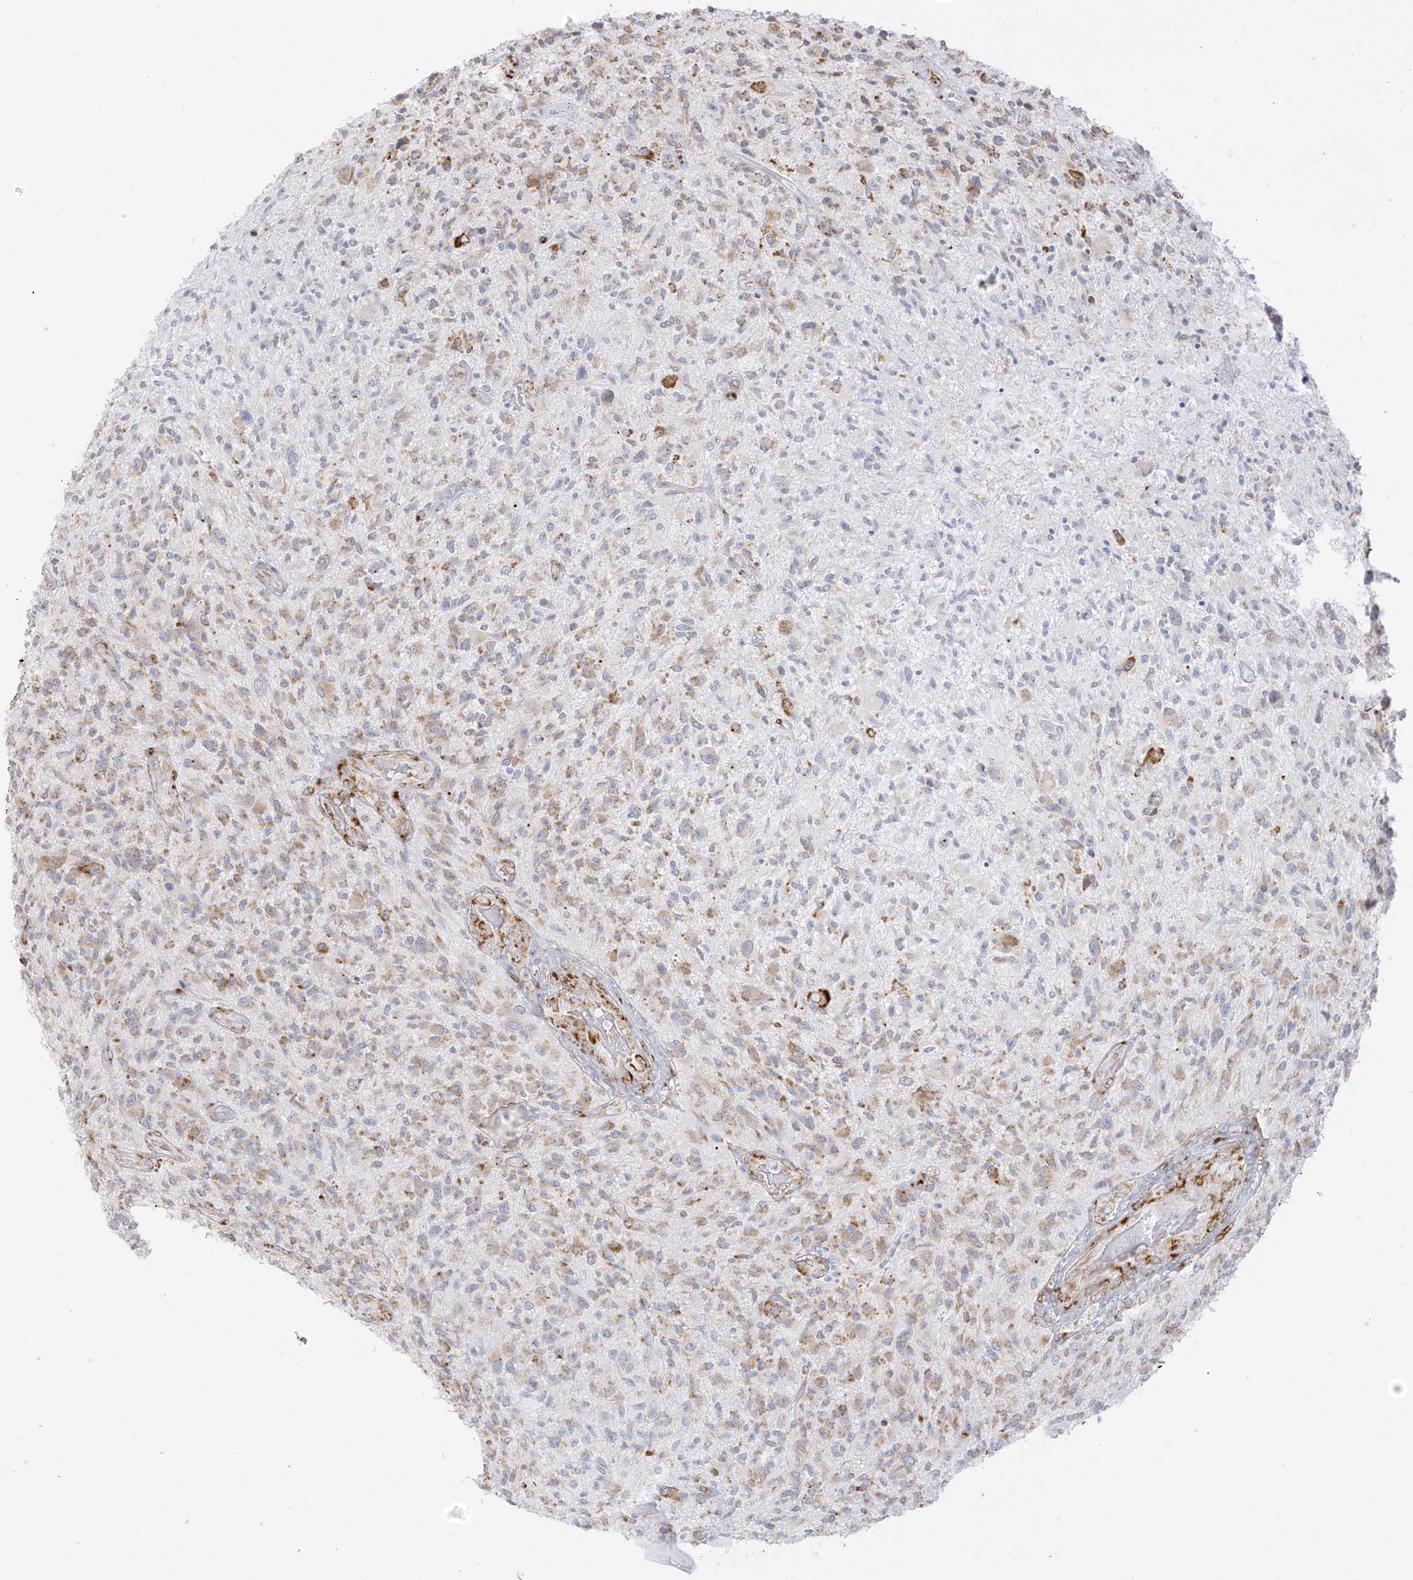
{"staining": {"intensity": "weak", "quantity": "<25%", "location": "cytoplasmic/membranous"}, "tissue": "glioma", "cell_type": "Tumor cells", "image_type": "cancer", "snomed": [{"axis": "morphology", "description": "Glioma, malignant, High grade"}, {"axis": "topography", "description": "Brain"}], "caption": "Tumor cells are negative for protein expression in human malignant high-grade glioma. (DAB (3,3'-diaminobenzidine) IHC with hematoxylin counter stain).", "gene": "LRRC59", "patient": {"sex": "male", "age": 47}}